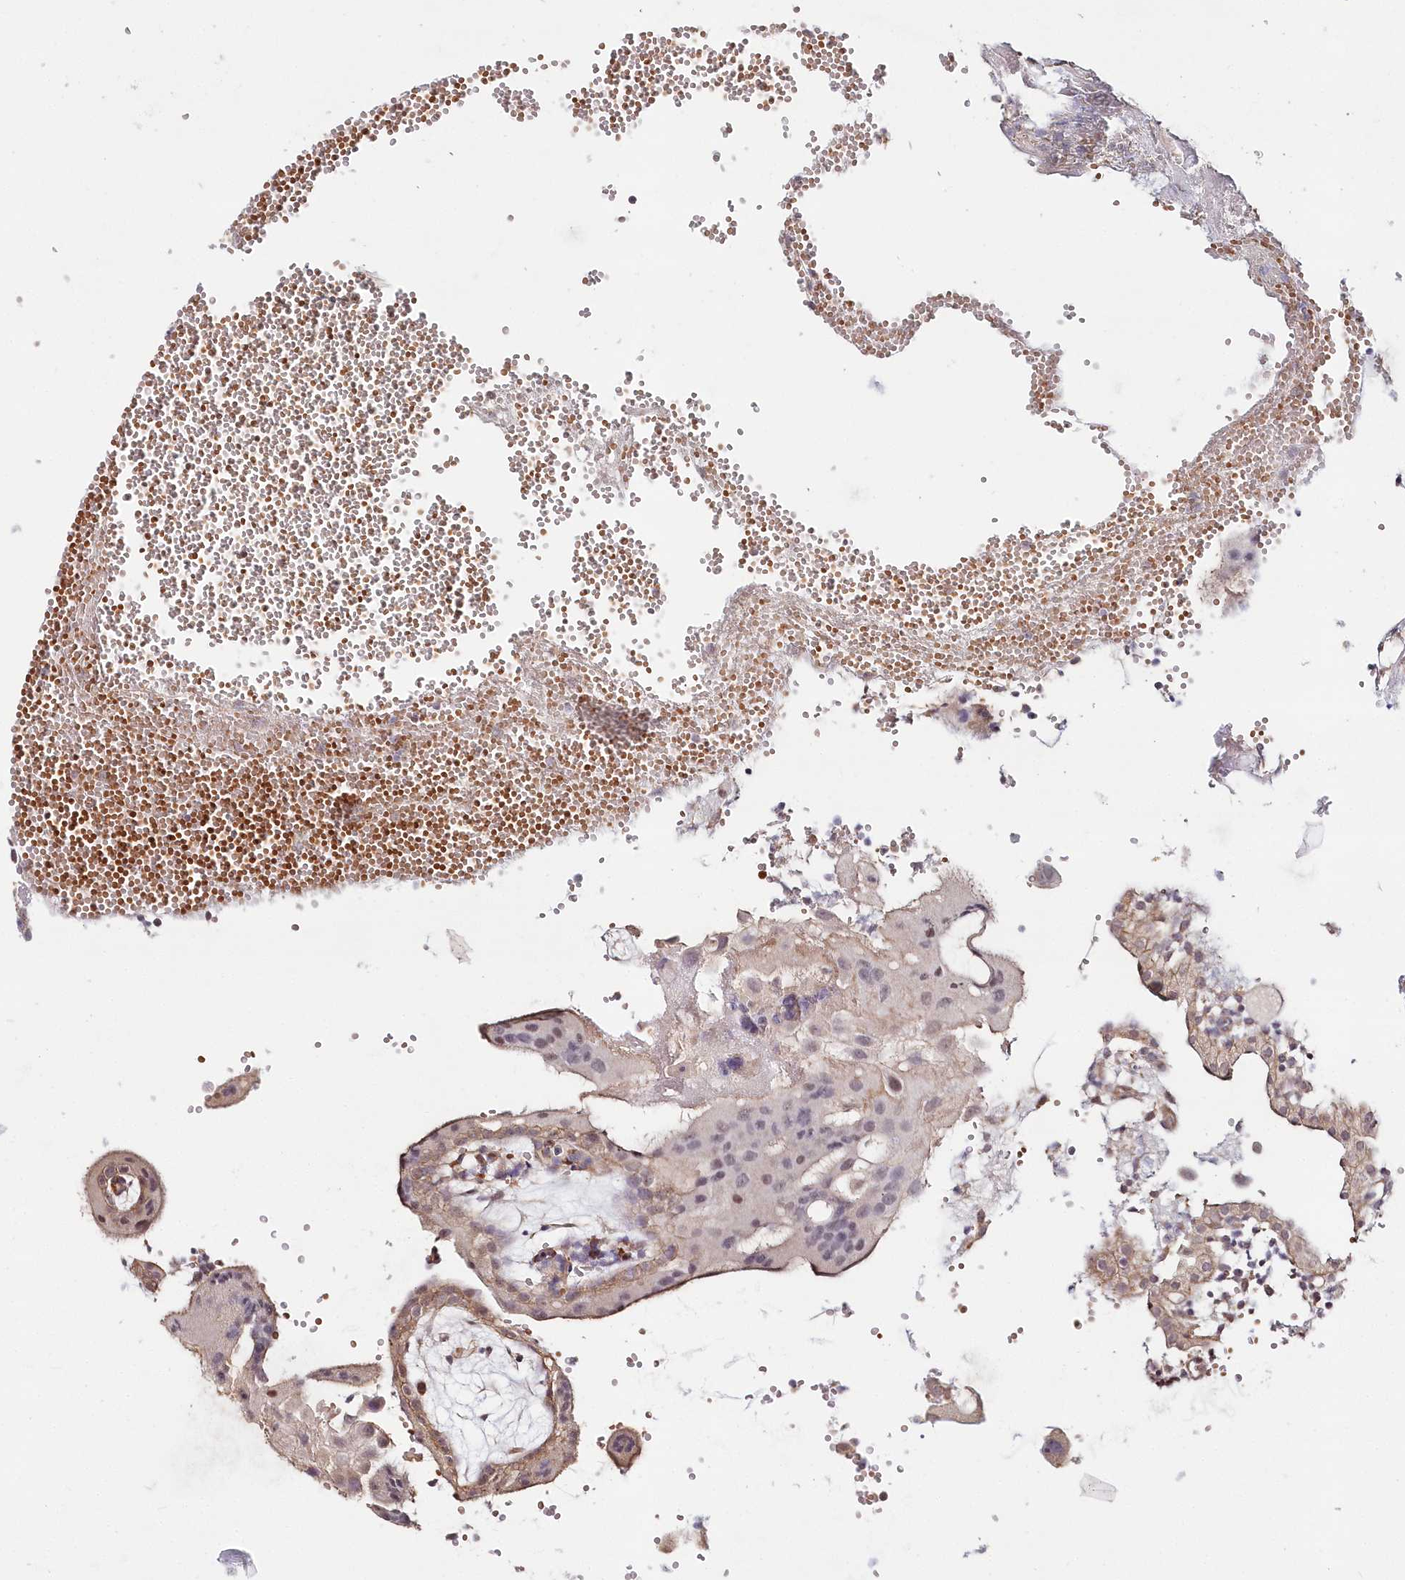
{"staining": {"intensity": "moderate", "quantity": ">75%", "location": "cytoplasmic/membranous,nuclear"}, "tissue": "placenta", "cell_type": "Decidual cells", "image_type": "normal", "snomed": [{"axis": "morphology", "description": "Normal tissue, NOS"}, {"axis": "topography", "description": "Placenta"}], "caption": "Immunohistochemistry image of unremarkable placenta: human placenta stained using IHC demonstrates medium levels of moderate protein expression localized specifically in the cytoplasmic/membranous,nuclear of decidual cells, appearing as a cytoplasmic/membranous,nuclear brown color.", "gene": "HYCC2", "patient": {"sex": "female", "age": 18}}